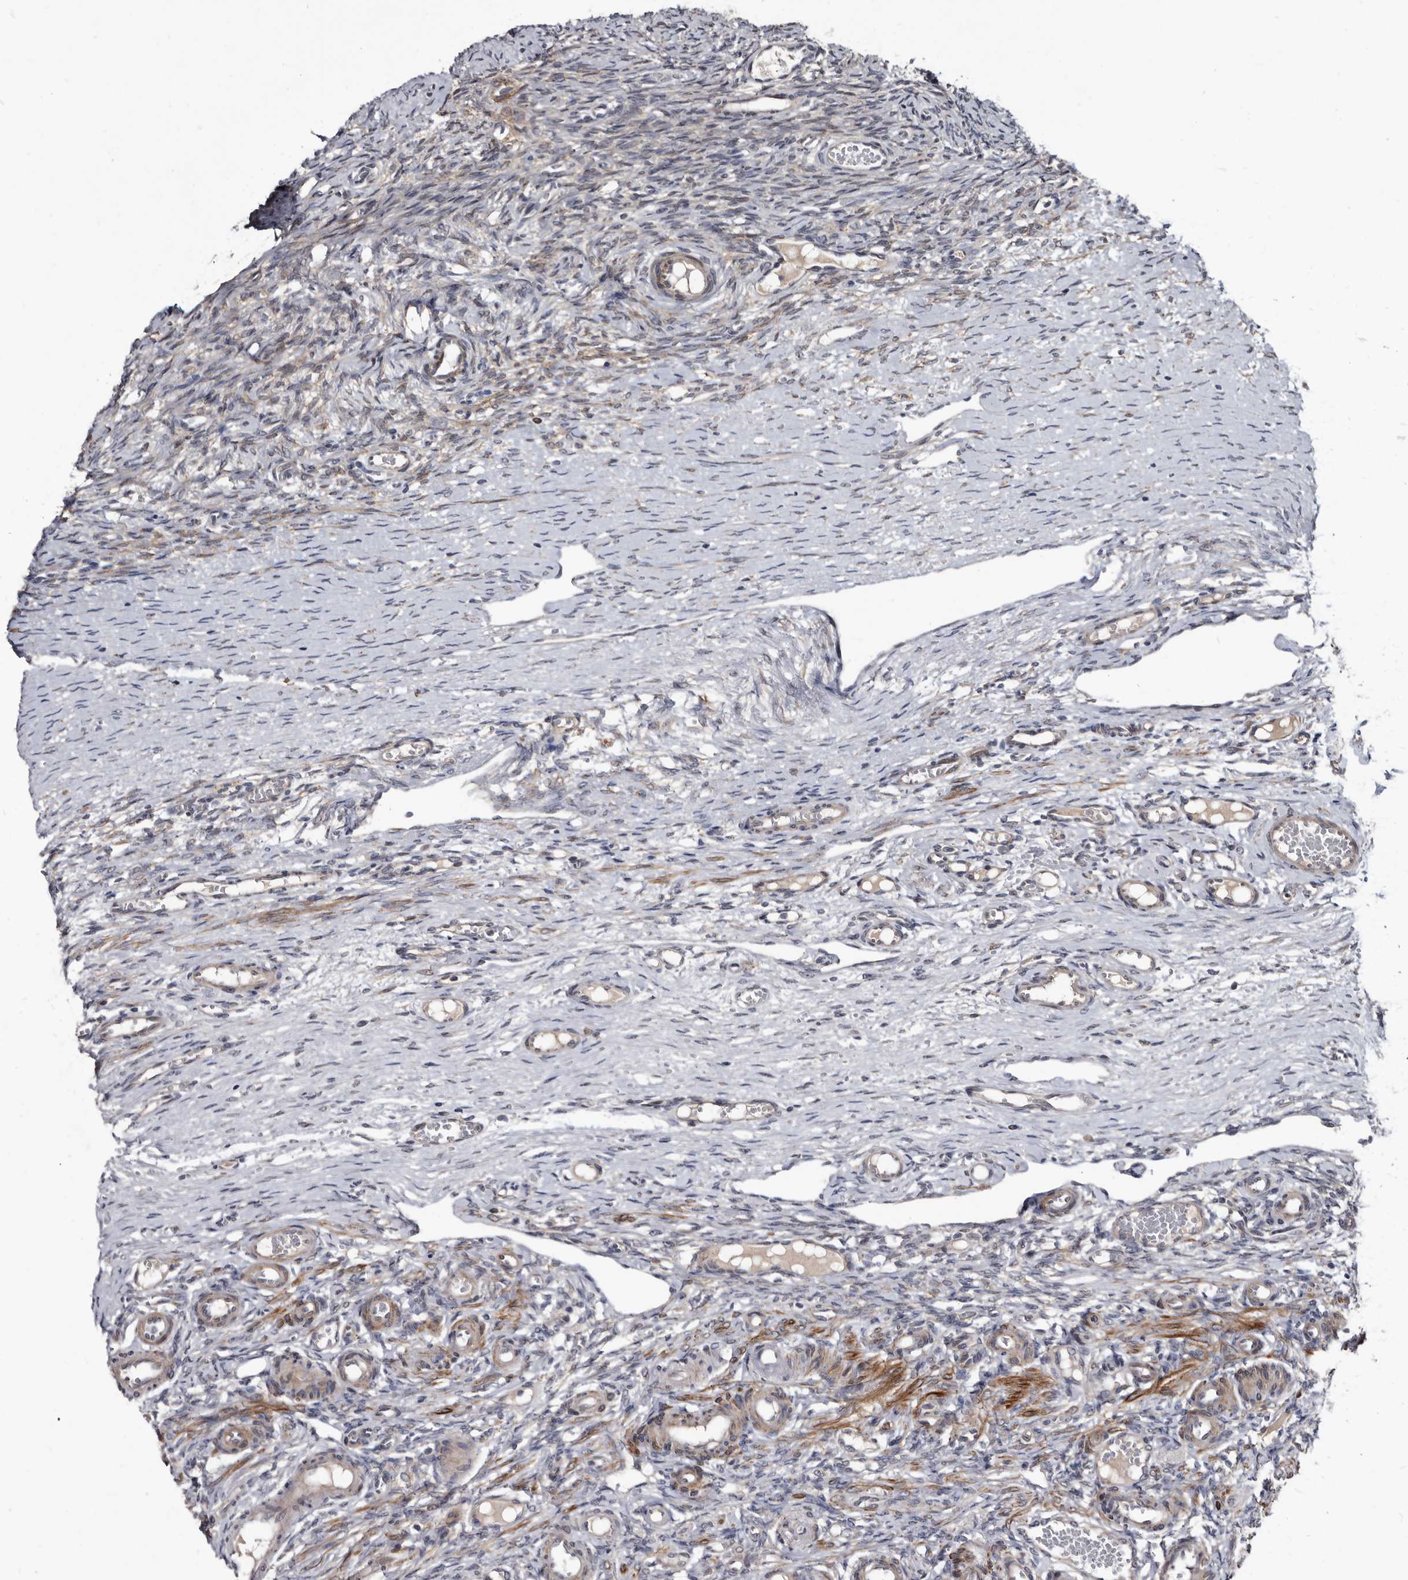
{"staining": {"intensity": "moderate", "quantity": "25%-75%", "location": "cytoplasmic/membranous"}, "tissue": "ovary", "cell_type": "Ovarian stroma cells", "image_type": "normal", "snomed": [{"axis": "morphology", "description": "Adenocarcinoma, NOS"}, {"axis": "topography", "description": "Endometrium"}], "caption": "Immunohistochemistry (IHC) histopathology image of unremarkable ovary stained for a protein (brown), which demonstrates medium levels of moderate cytoplasmic/membranous staining in approximately 25%-75% of ovarian stroma cells.", "gene": "PROM1", "patient": {"sex": "female", "age": 32}}